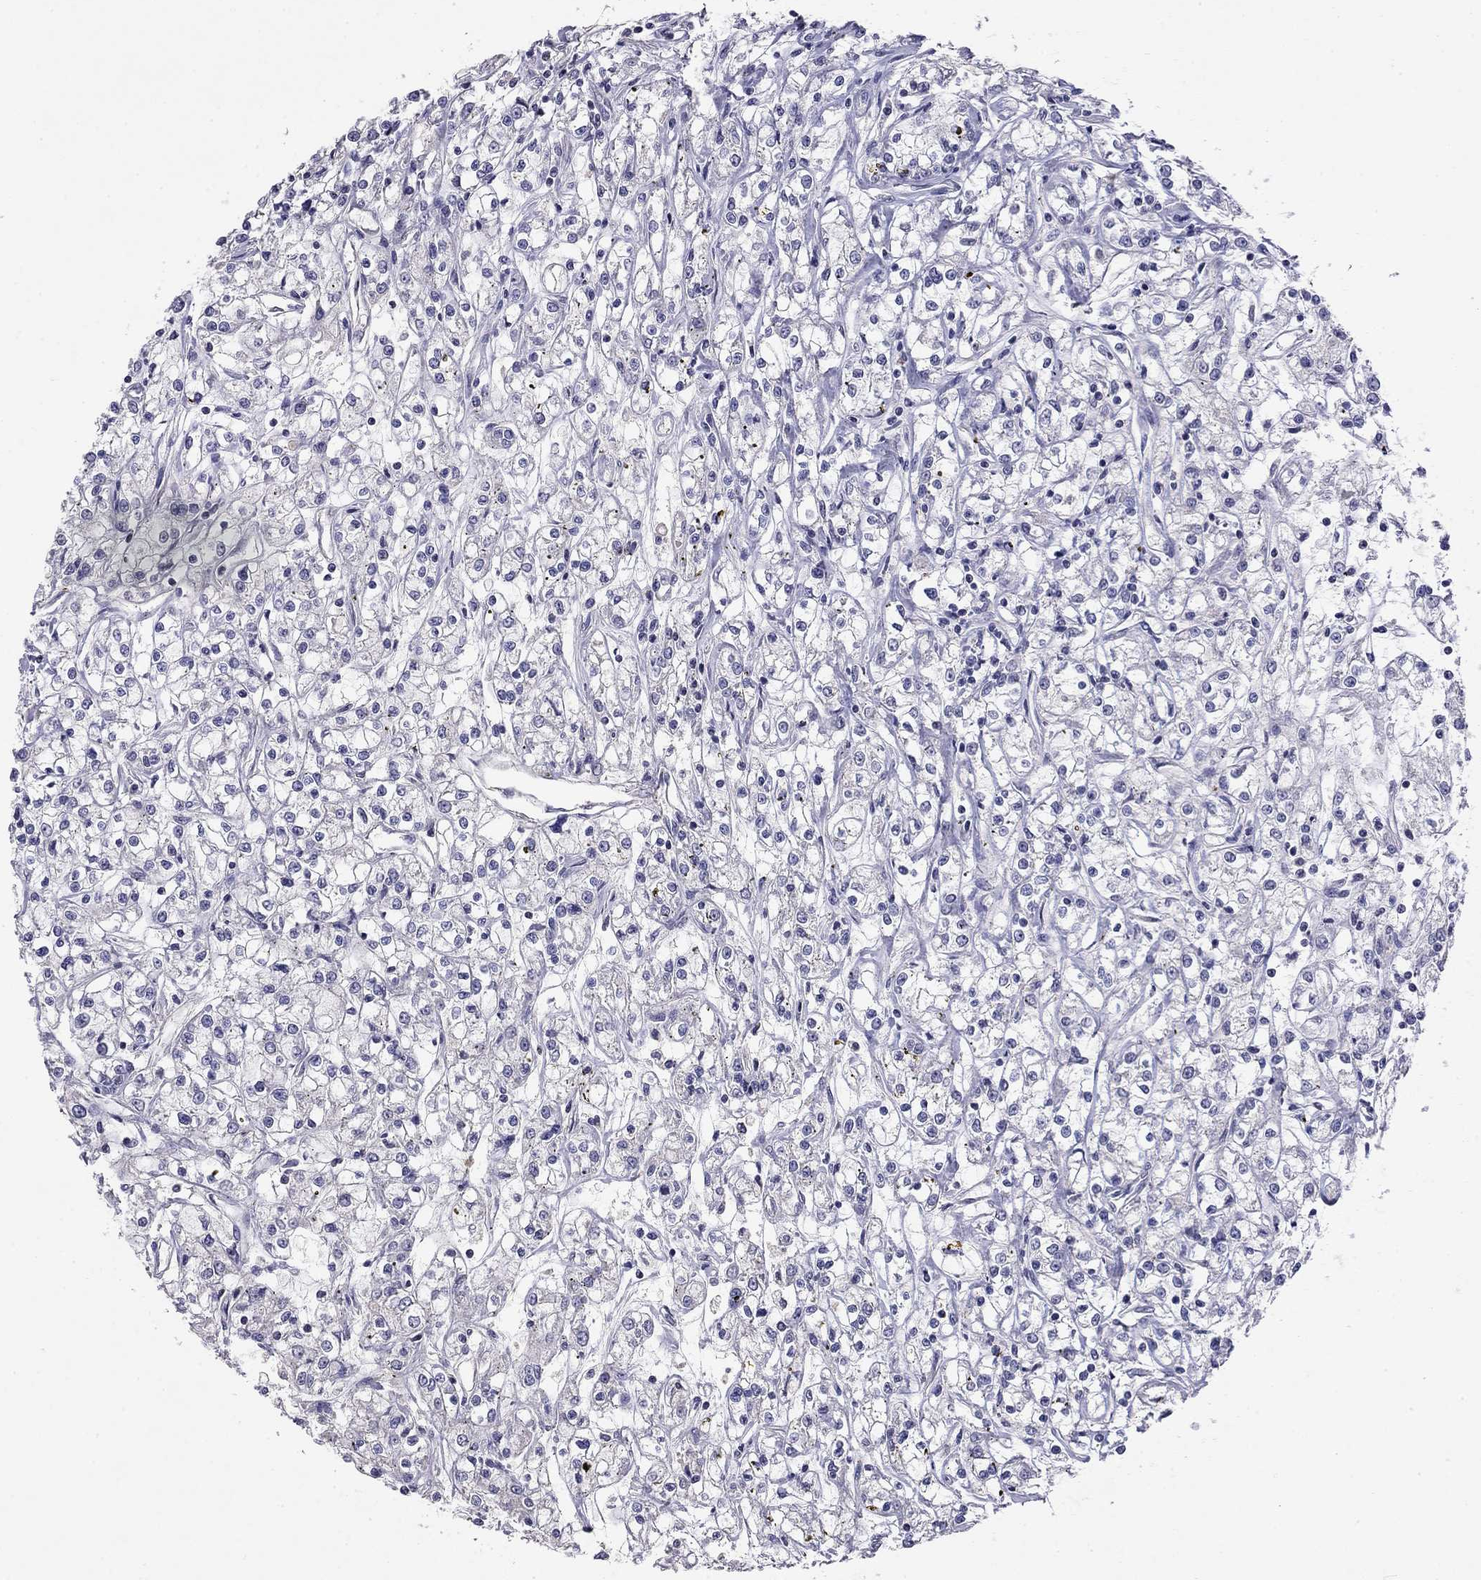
{"staining": {"intensity": "negative", "quantity": "none", "location": "none"}, "tissue": "renal cancer", "cell_type": "Tumor cells", "image_type": "cancer", "snomed": [{"axis": "morphology", "description": "Adenocarcinoma, NOS"}, {"axis": "topography", "description": "Kidney"}], "caption": "Adenocarcinoma (renal) was stained to show a protein in brown. There is no significant expression in tumor cells.", "gene": "WNK3", "patient": {"sex": "female", "age": 59}}